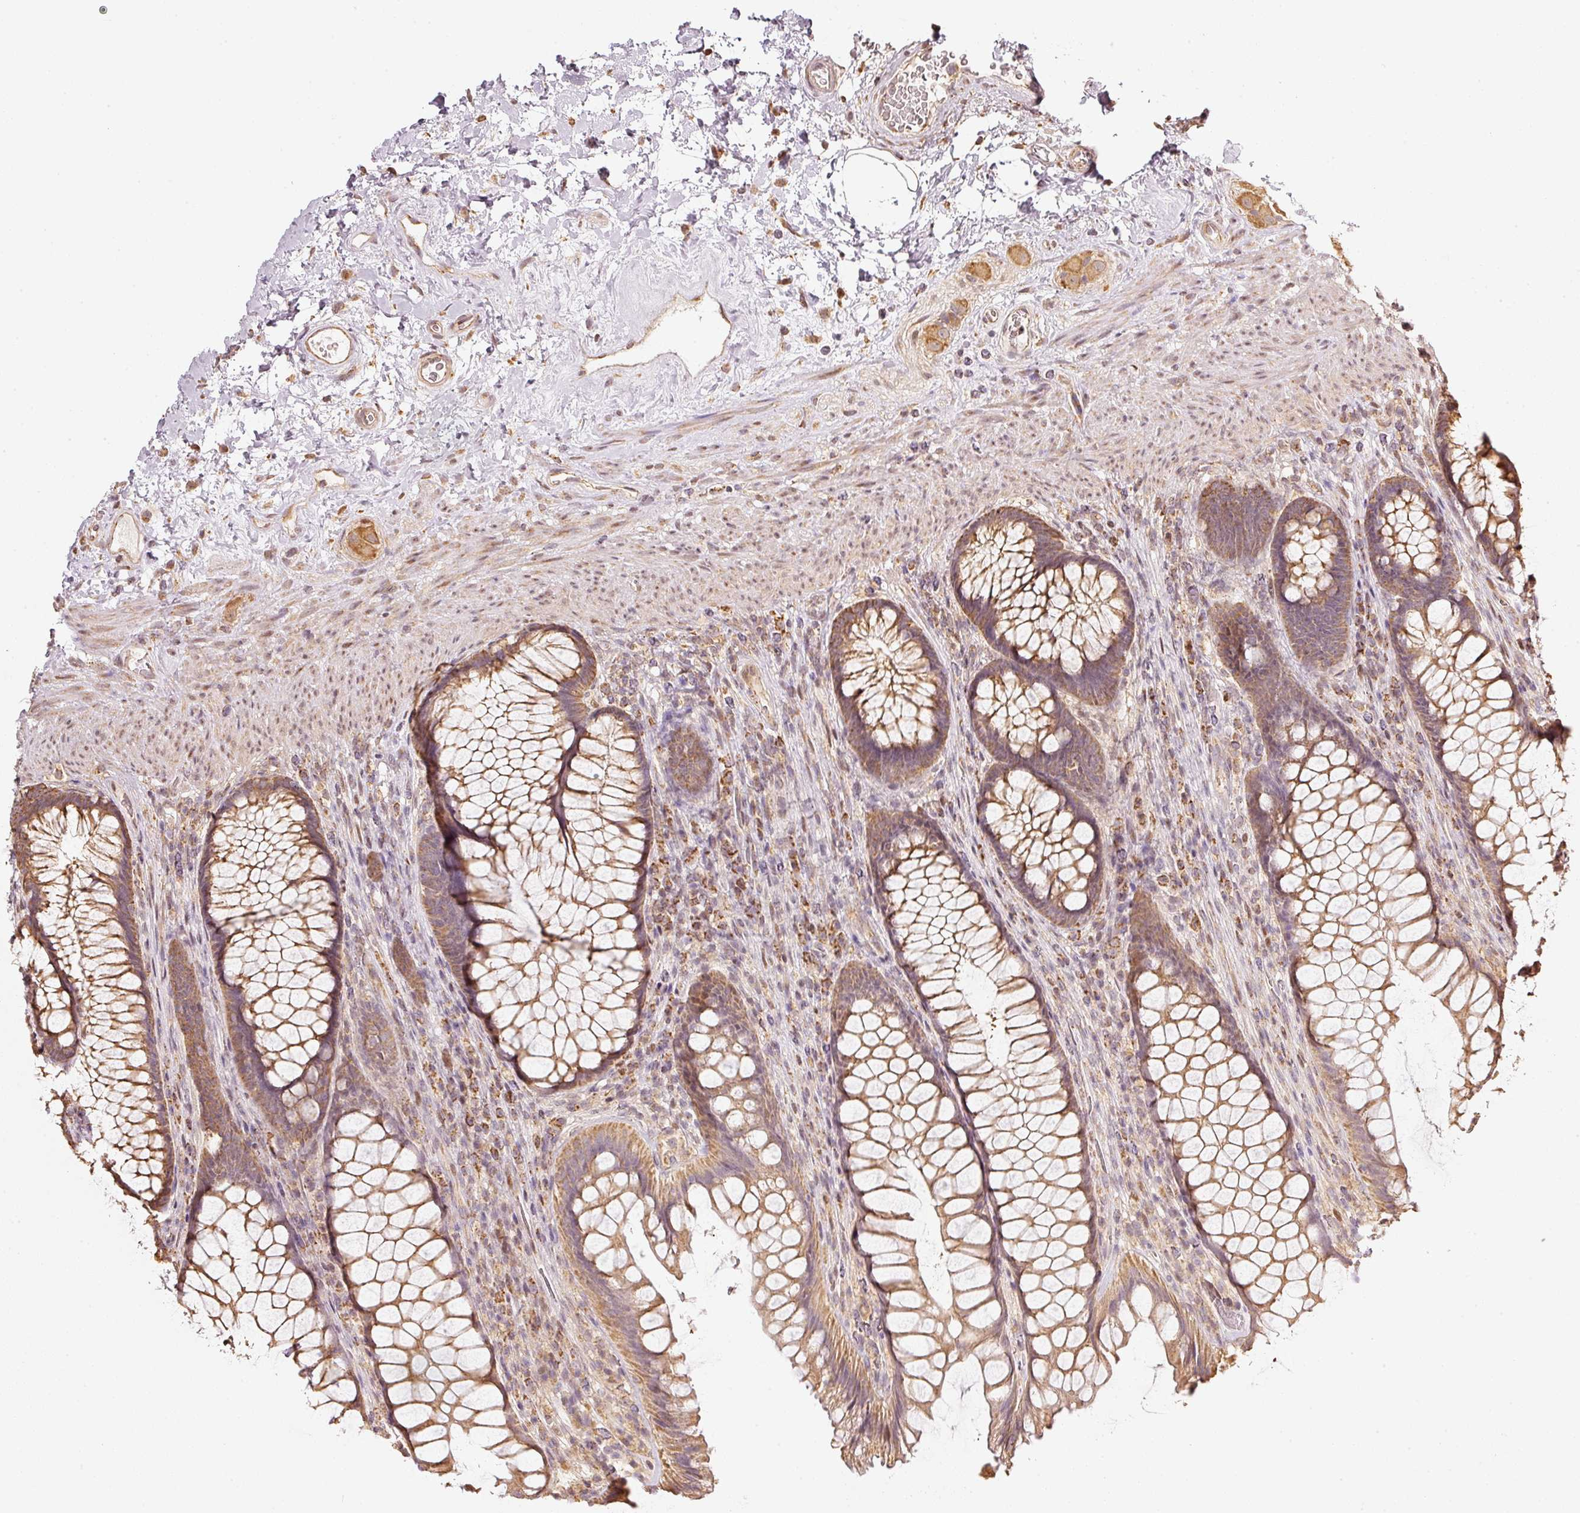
{"staining": {"intensity": "moderate", "quantity": ">75%", "location": "cytoplasmic/membranous"}, "tissue": "rectum", "cell_type": "Glandular cells", "image_type": "normal", "snomed": [{"axis": "morphology", "description": "Normal tissue, NOS"}, {"axis": "topography", "description": "Rectum"}], "caption": "The micrograph shows a brown stain indicating the presence of a protein in the cytoplasmic/membranous of glandular cells in rectum. The protein is shown in brown color, while the nuclei are stained blue.", "gene": "RAB35", "patient": {"sex": "male", "age": 53}}